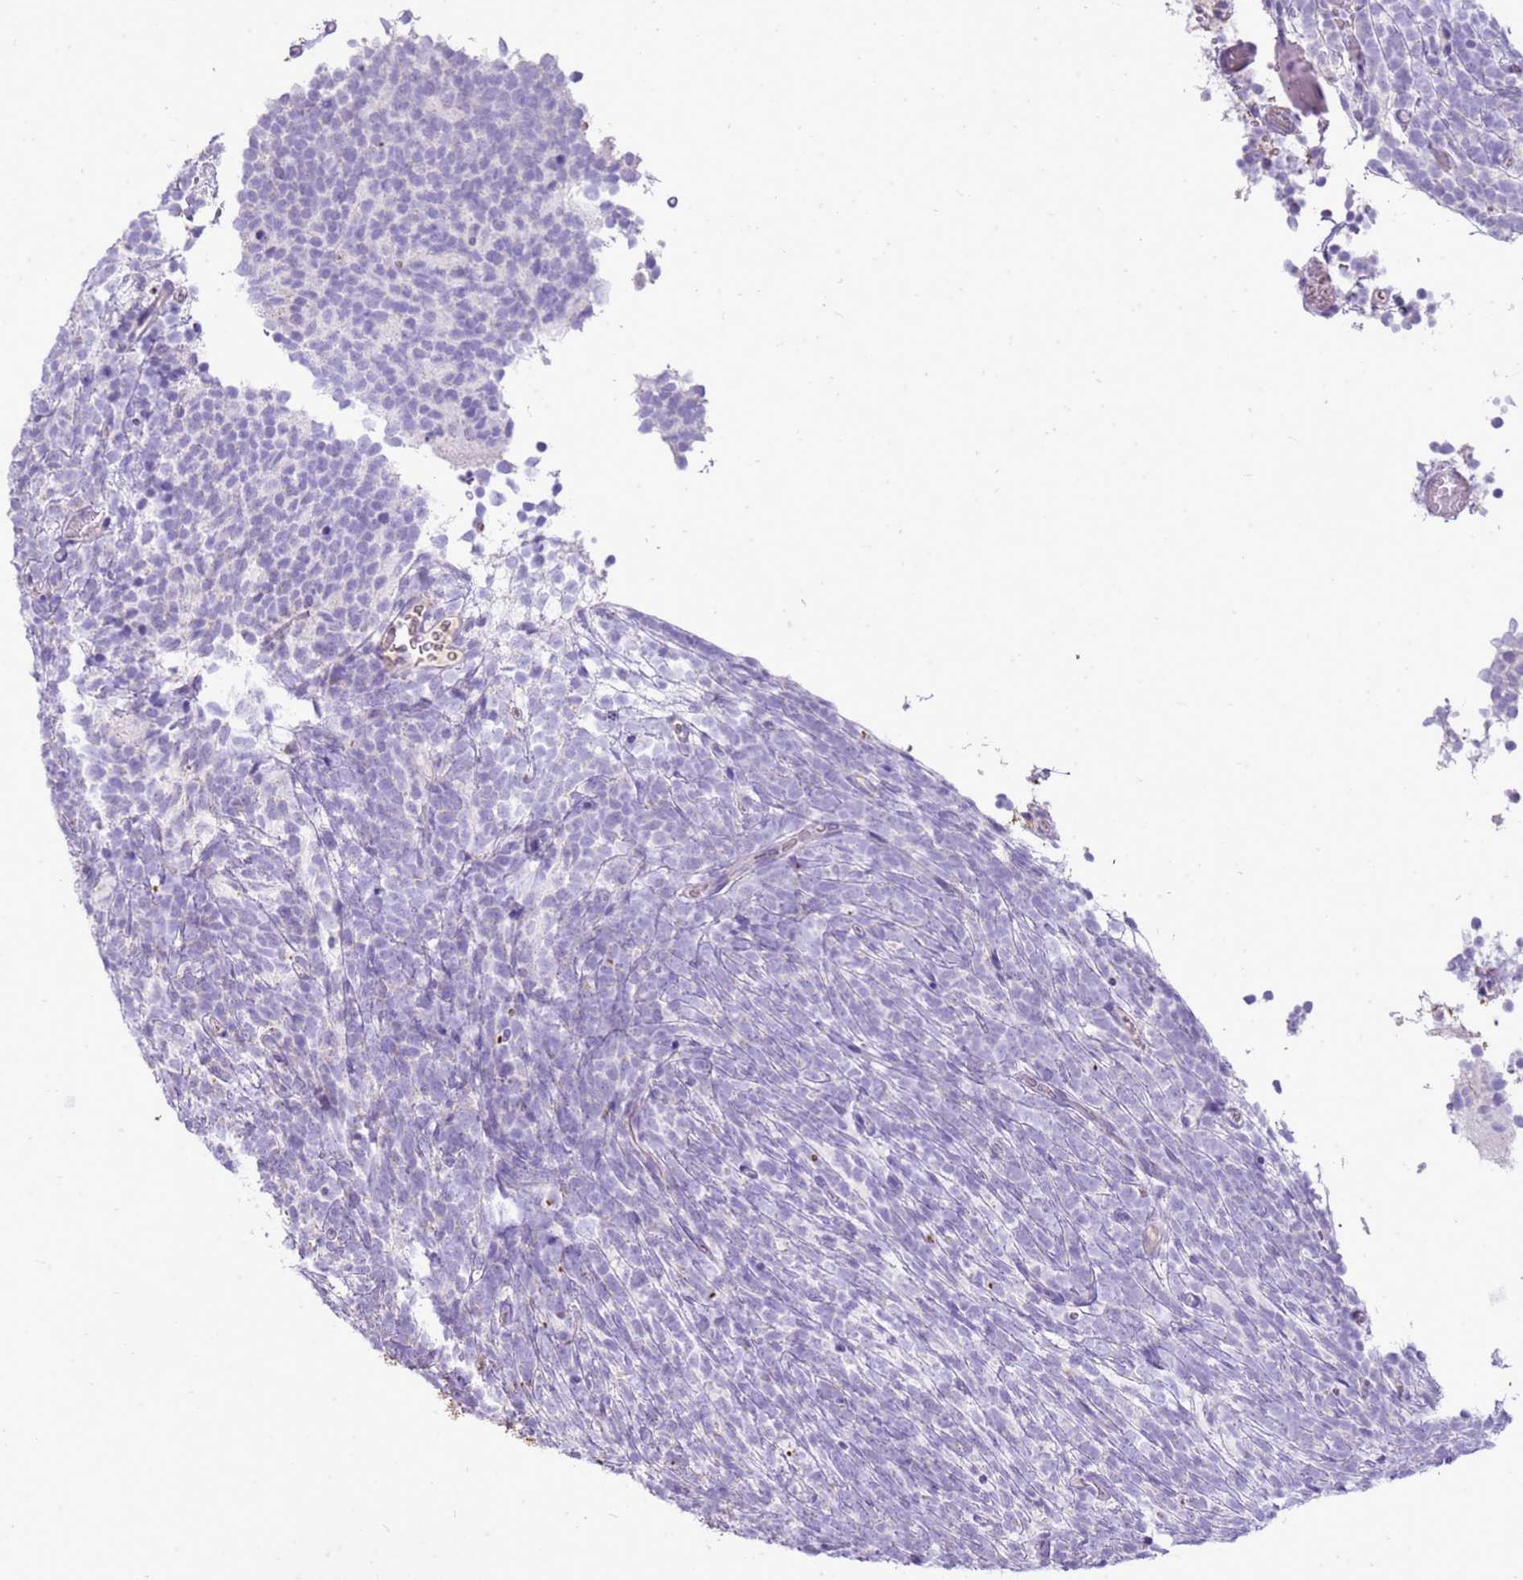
{"staining": {"intensity": "negative", "quantity": "none", "location": "none"}, "tissue": "glioma", "cell_type": "Tumor cells", "image_type": "cancer", "snomed": [{"axis": "morphology", "description": "Glioma, malignant, Low grade"}, {"axis": "topography", "description": "Brain"}], "caption": "The immunohistochemistry histopathology image has no significant staining in tumor cells of glioma tissue.", "gene": "FABP2", "patient": {"sex": "female", "age": 1}}